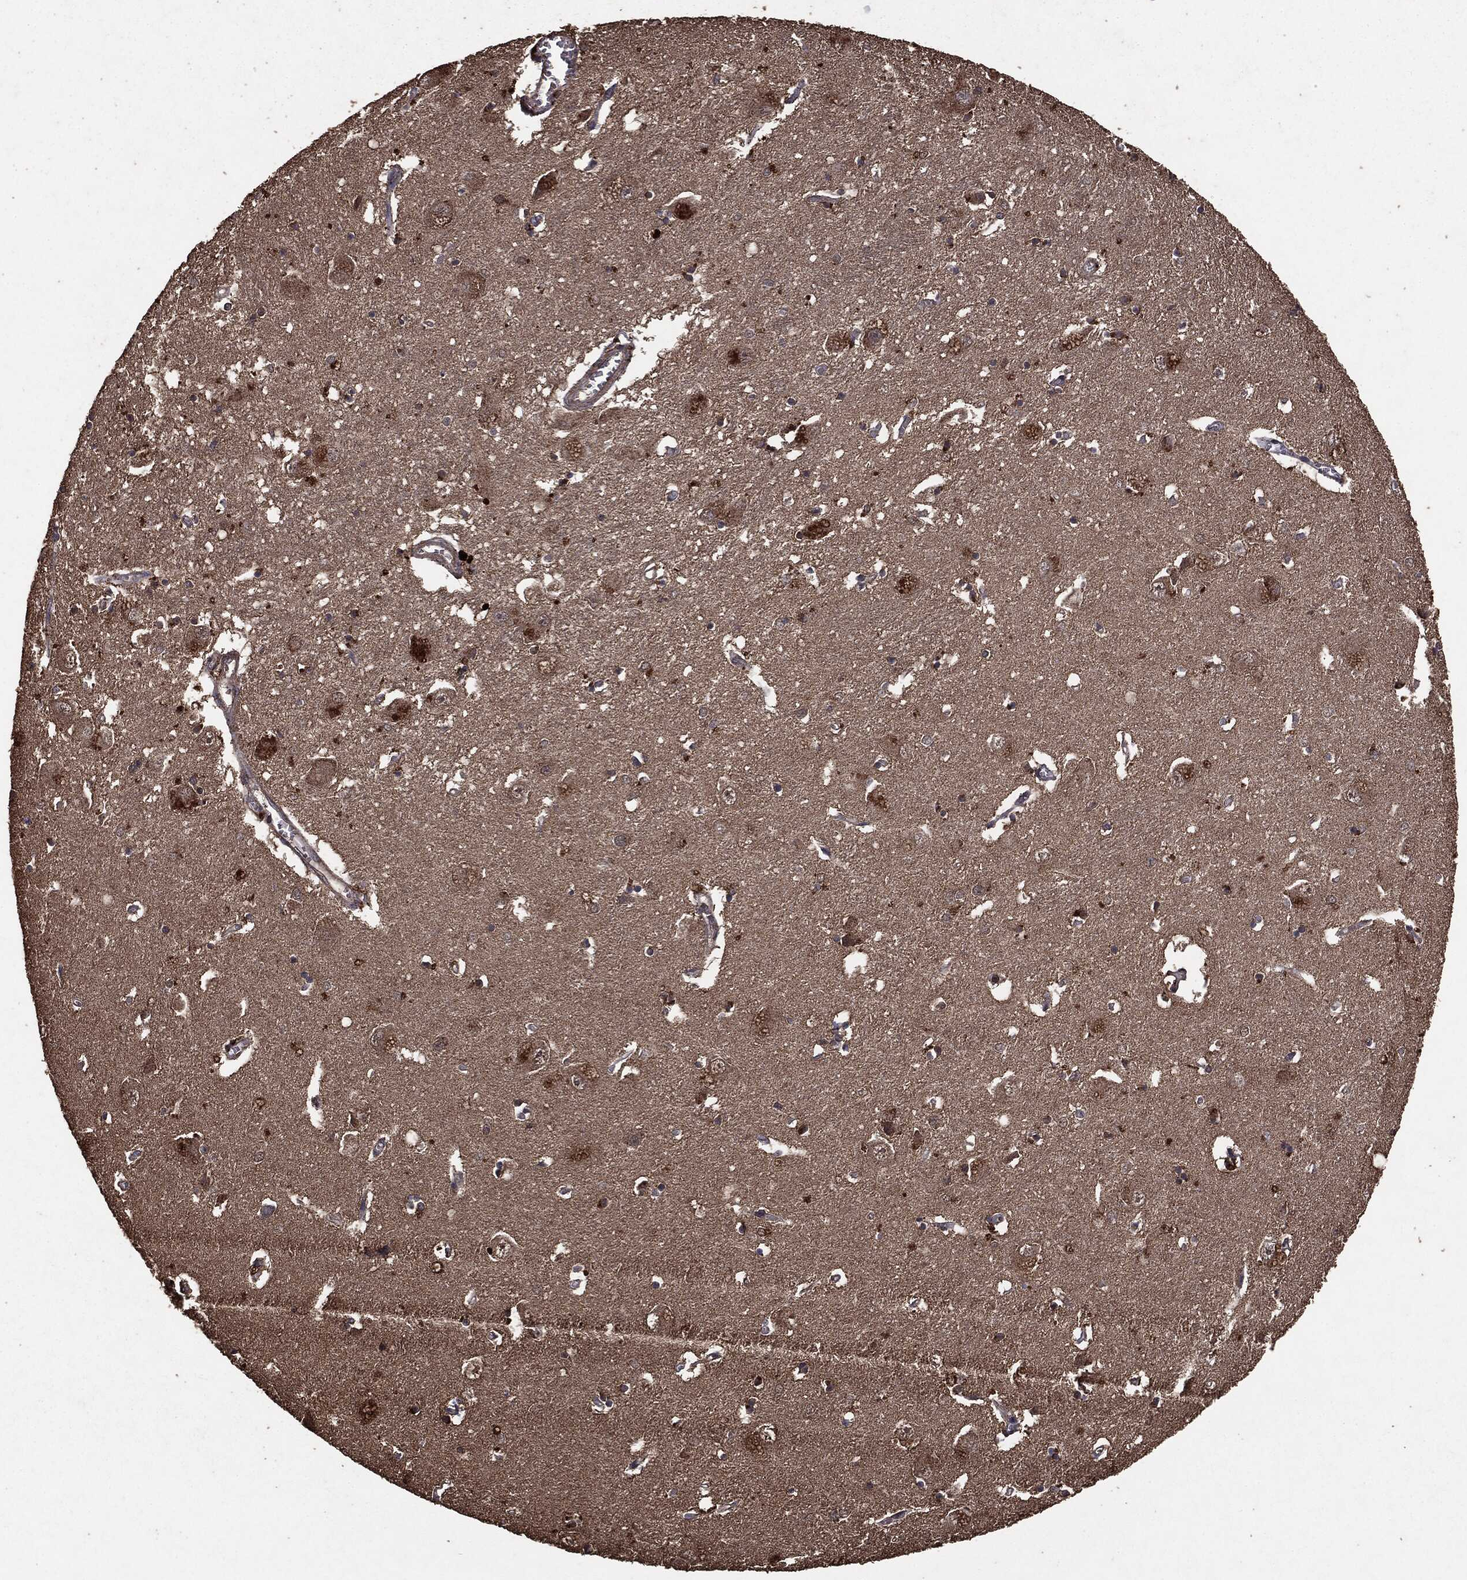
{"staining": {"intensity": "moderate", "quantity": "<25%", "location": "cytoplasmic/membranous"}, "tissue": "caudate", "cell_type": "Glial cells", "image_type": "normal", "snomed": [{"axis": "morphology", "description": "Normal tissue, NOS"}, {"axis": "topography", "description": "Lateral ventricle wall"}], "caption": "This micrograph reveals immunohistochemistry (IHC) staining of benign caudate, with low moderate cytoplasmic/membranous staining in approximately <25% of glial cells.", "gene": "NME1", "patient": {"sex": "male", "age": 54}}